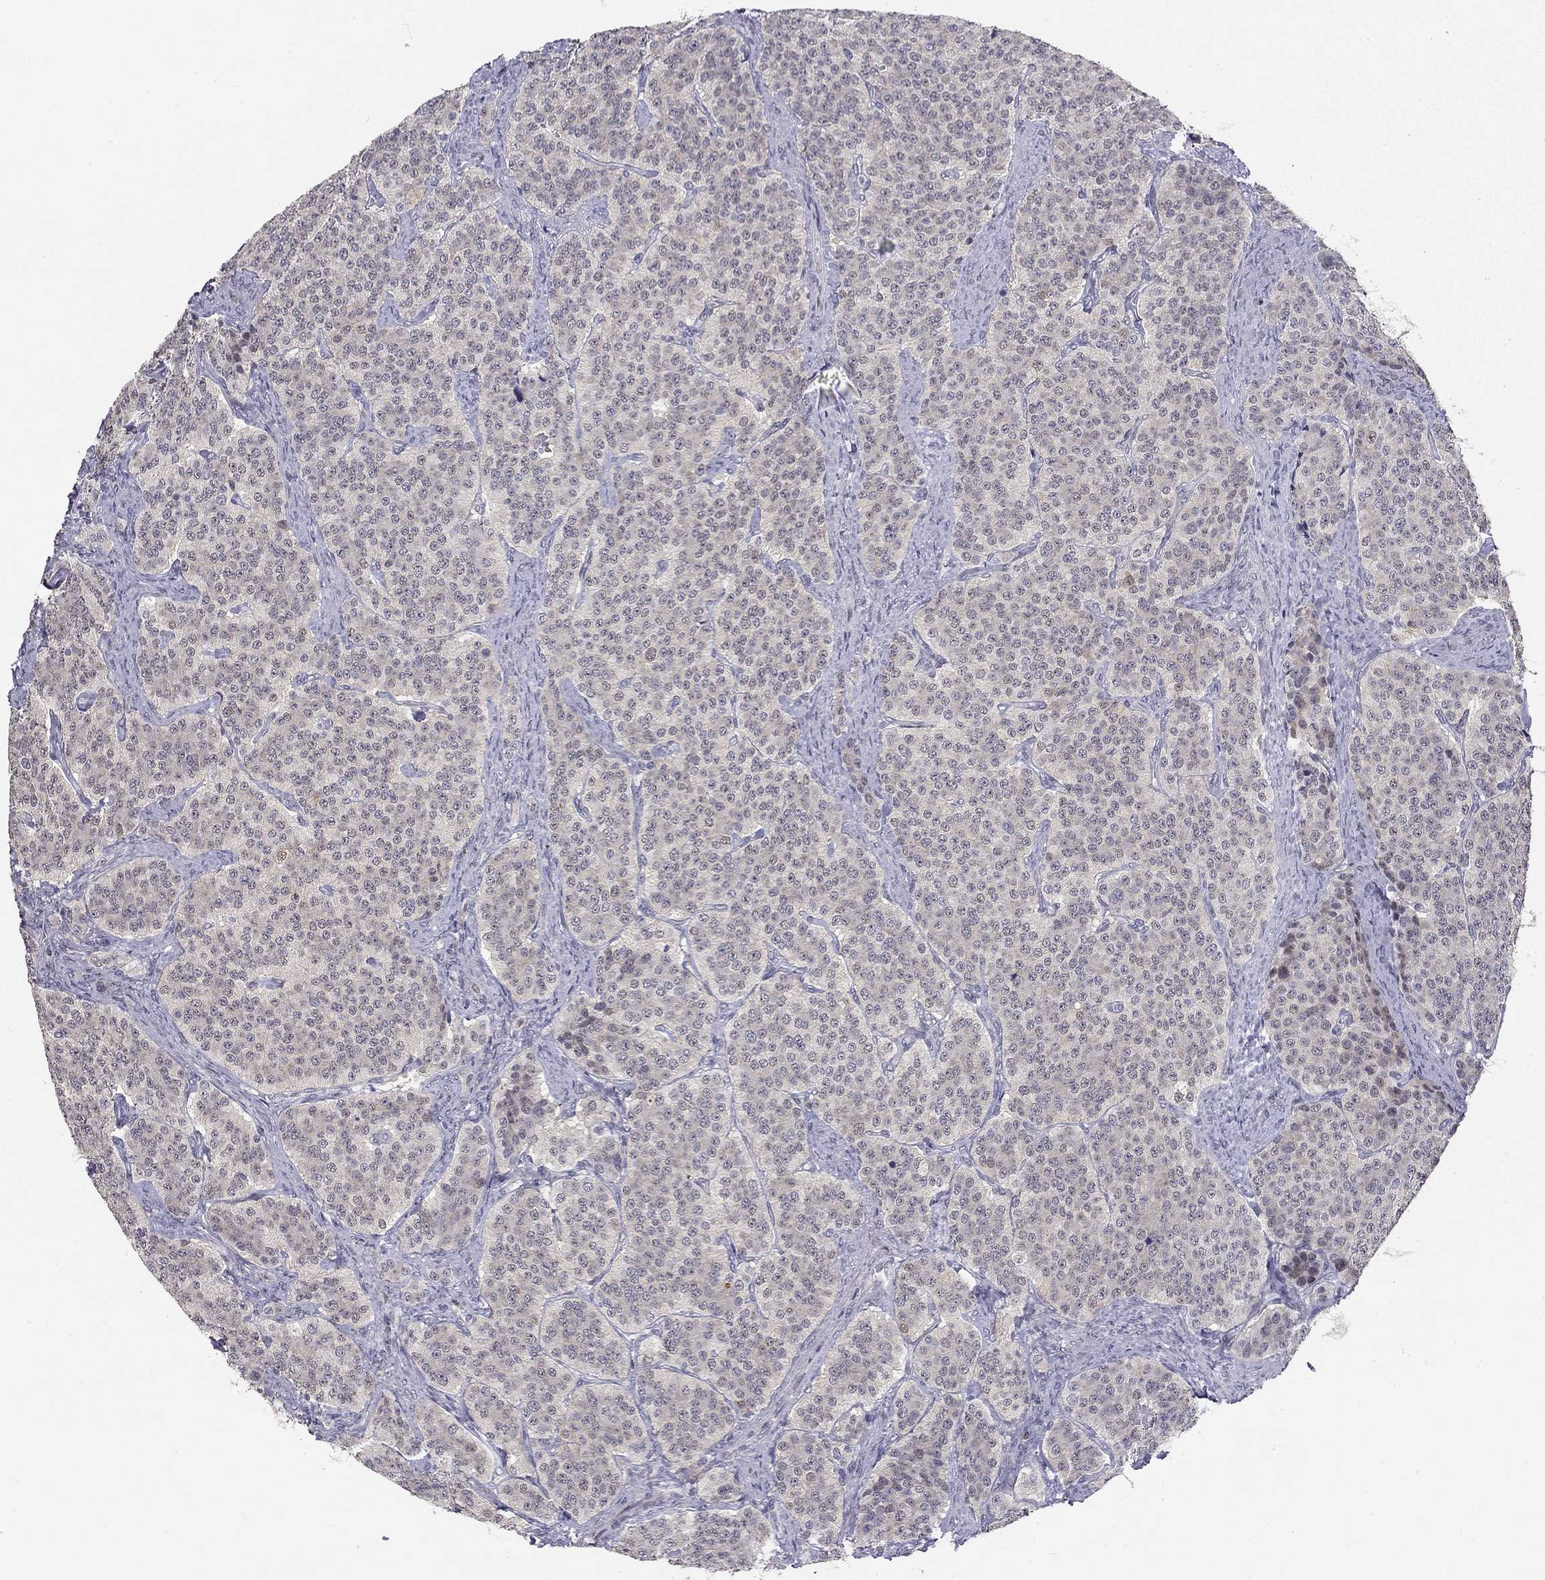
{"staining": {"intensity": "negative", "quantity": "none", "location": "none"}, "tissue": "carcinoid", "cell_type": "Tumor cells", "image_type": "cancer", "snomed": [{"axis": "morphology", "description": "Carcinoid, malignant, NOS"}, {"axis": "topography", "description": "Small intestine"}], "caption": "Immunohistochemistry (IHC) photomicrograph of human carcinoid (malignant) stained for a protein (brown), which reveals no staining in tumor cells.", "gene": "STXBP6", "patient": {"sex": "female", "age": 58}}